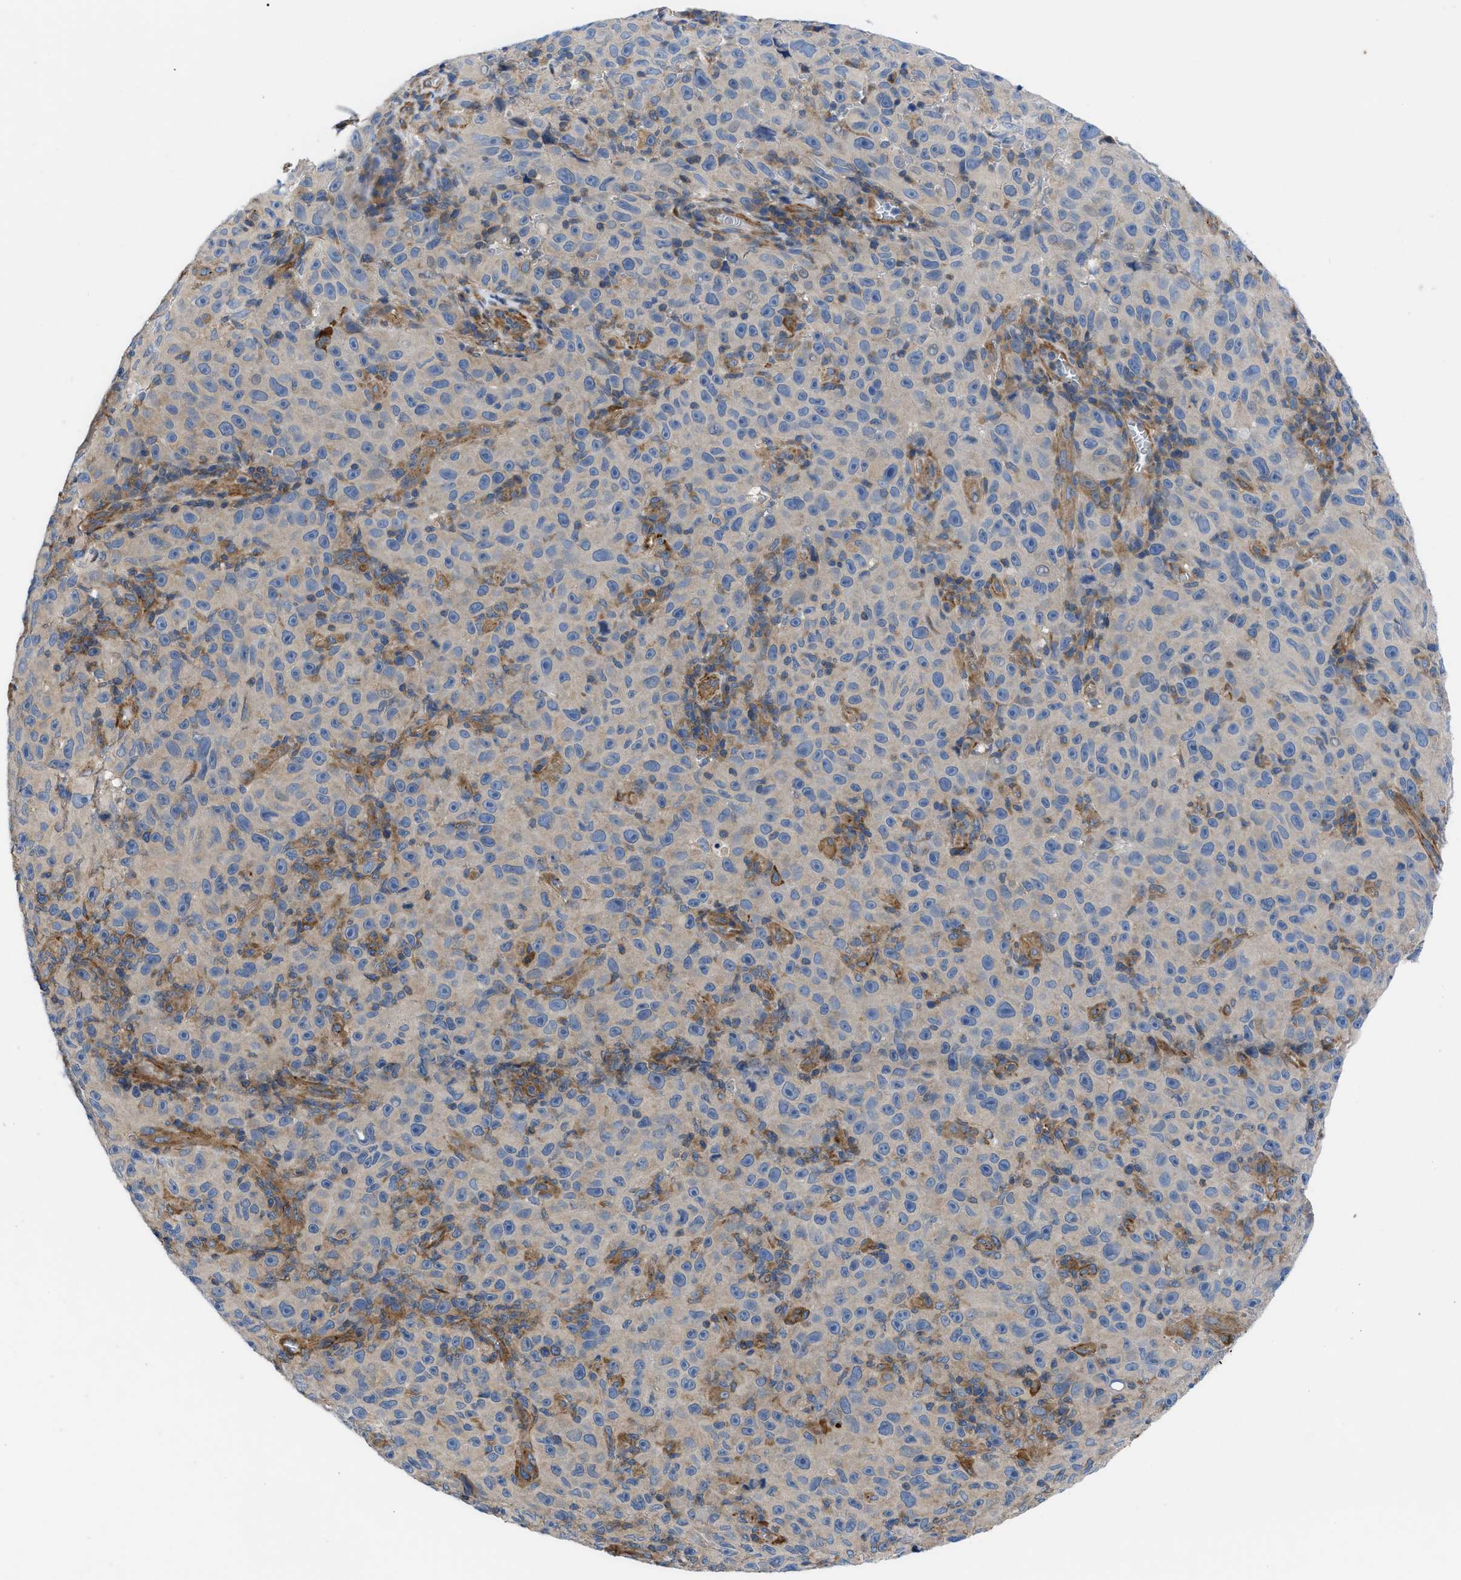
{"staining": {"intensity": "negative", "quantity": "none", "location": "none"}, "tissue": "melanoma", "cell_type": "Tumor cells", "image_type": "cancer", "snomed": [{"axis": "morphology", "description": "Malignant melanoma, NOS"}, {"axis": "topography", "description": "Skin"}], "caption": "DAB immunohistochemical staining of malignant melanoma displays no significant expression in tumor cells.", "gene": "HSPB8", "patient": {"sex": "female", "age": 82}}